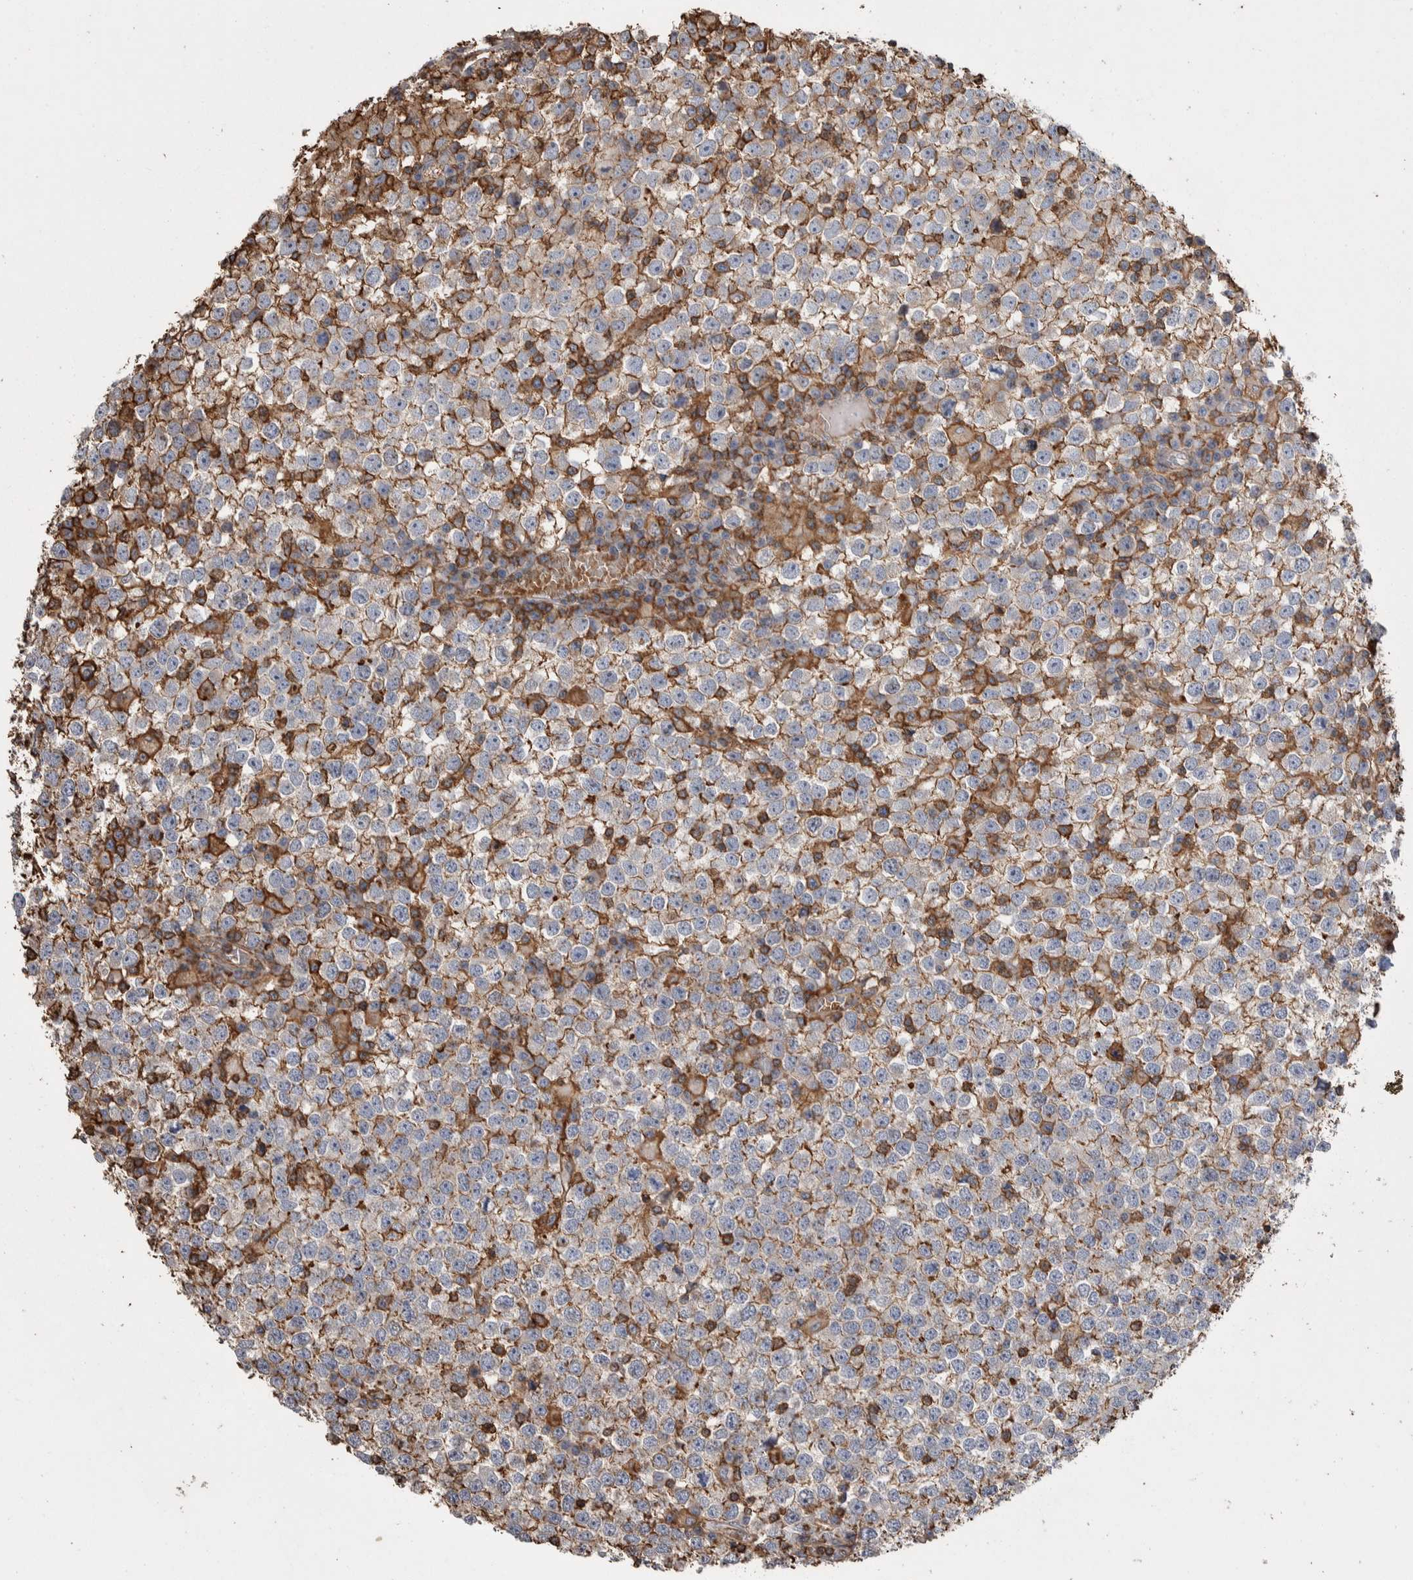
{"staining": {"intensity": "weak", "quantity": "25%-75%", "location": "cytoplasmic/membranous"}, "tissue": "testis cancer", "cell_type": "Tumor cells", "image_type": "cancer", "snomed": [{"axis": "morphology", "description": "Seminoma, NOS"}, {"axis": "topography", "description": "Testis"}], "caption": "Human testis cancer (seminoma) stained with a protein marker shows weak staining in tumor cells.", "gene": "ENPP2", "patient": {"sex": "male", "age": 65}}